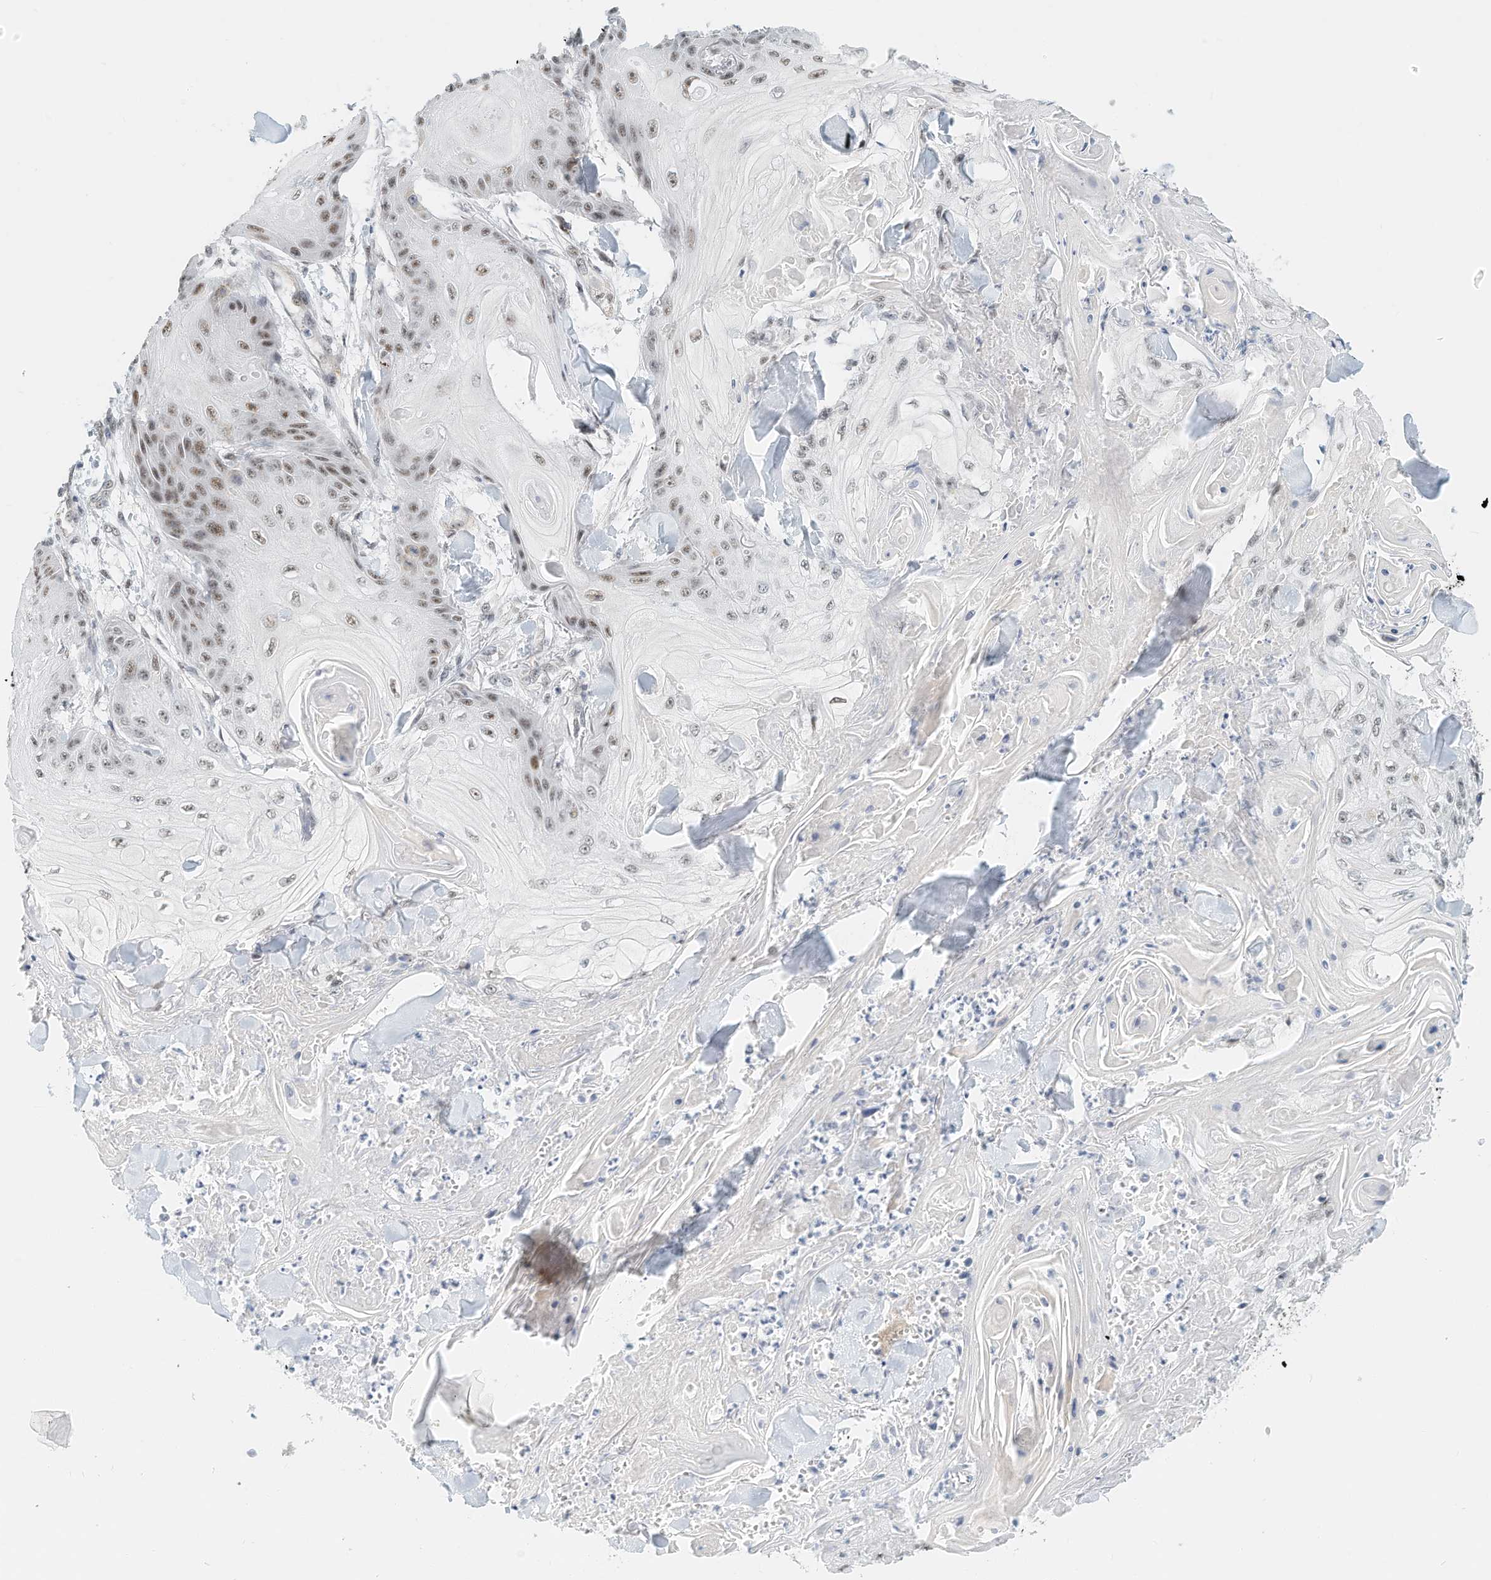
{"staining": {"intensity": "weak", "quantity": "<25%", "location": "cytoplasmic/membranous"}, "tissue": "skin cancer", "cell_type": "Tumor cells", "image_type": "cancer", "snomed": [{"axis": "morphology", "description": "Squamous cell carcinoma, NOS"}, {"axis": "topography", "description": "Skin"}], "caption": "Tumor cells show no significant staining in skin cancer.", "gene": "ARHGAP28", "patient": {"sex": "male", "age": 74}}